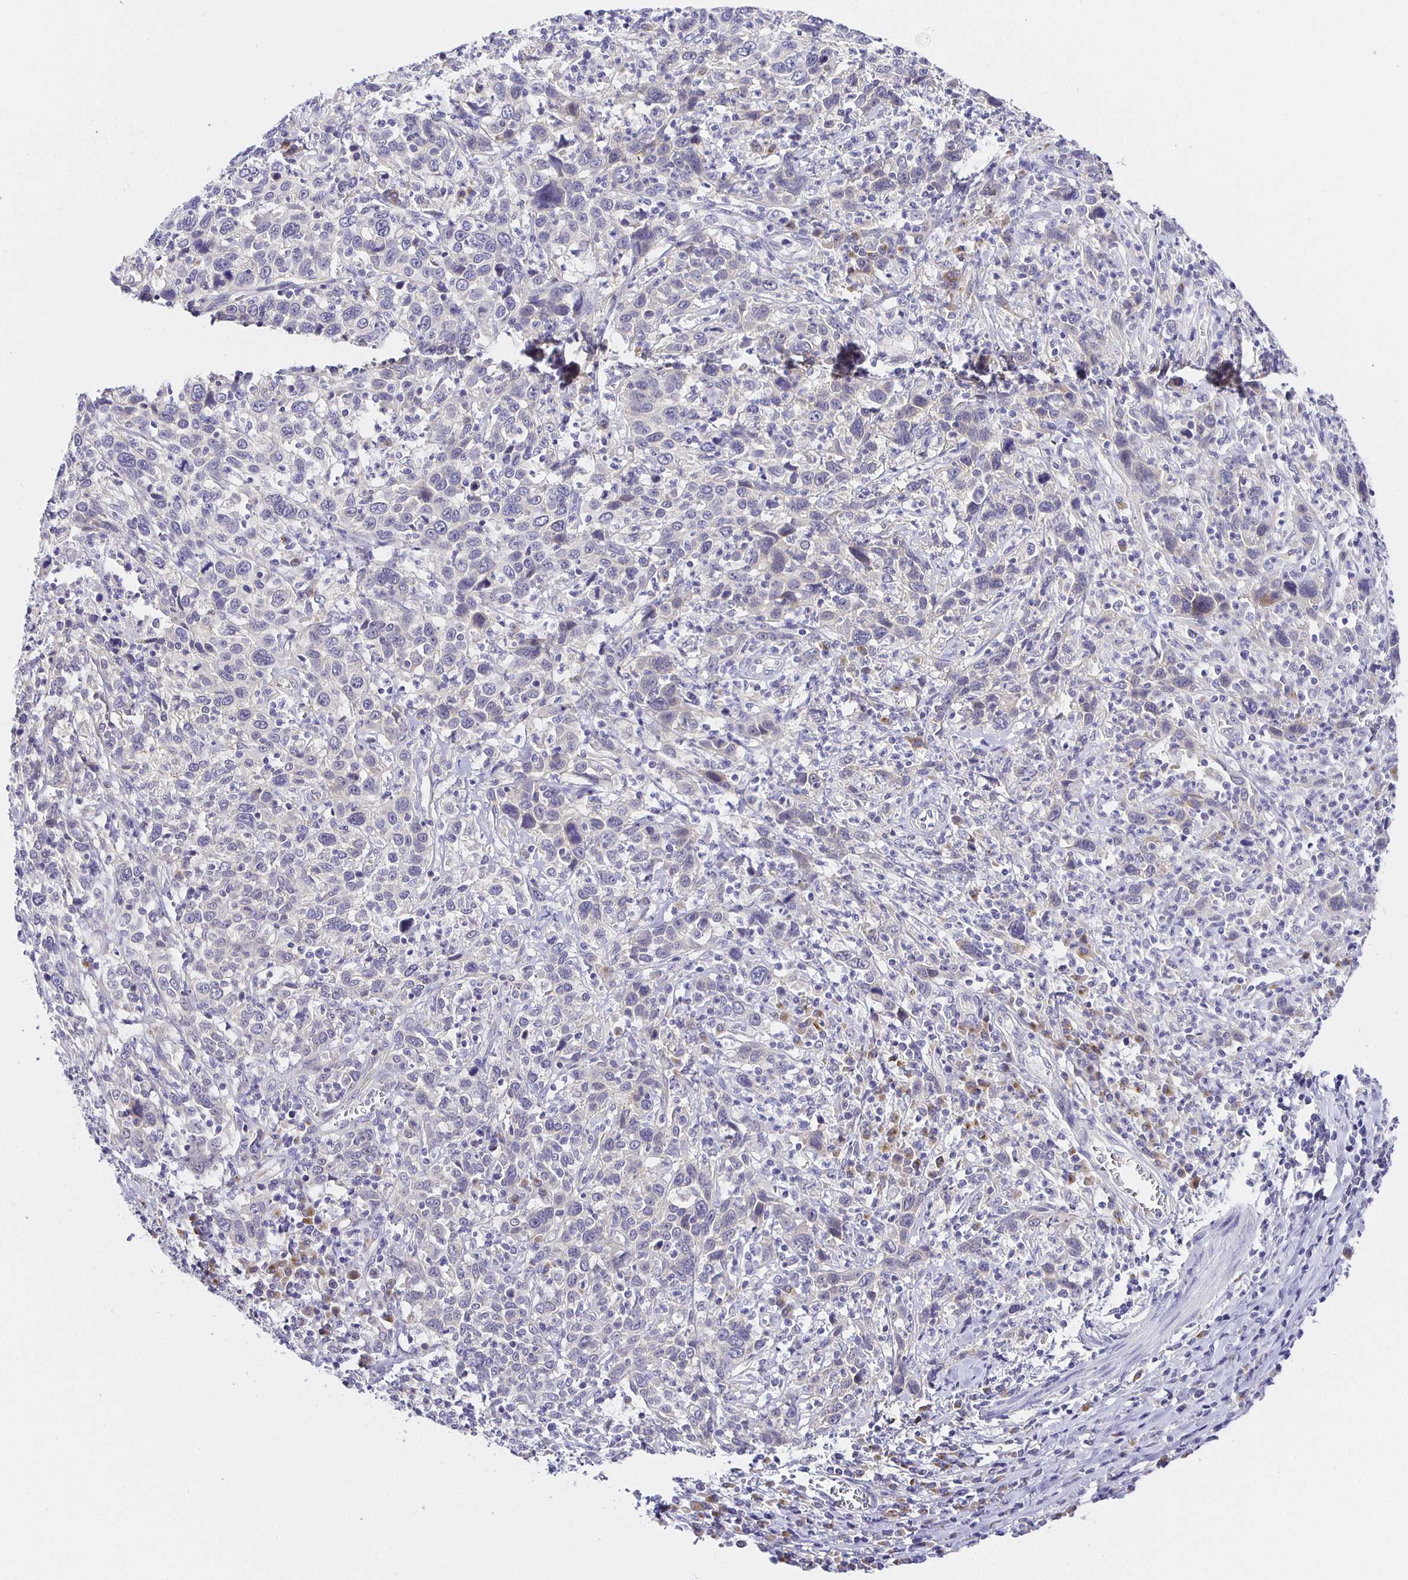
{"staining": {"intensity": "negative", "quantity": "none", "location": "none"}, "tissue": "cervical cancer", "cell_type": "Tumor cells", "image_type": "cancer", "snomed": [{"axis": "morphology", "description": "Squamous cell carcinoma, NOS"}, {"axis": "topography", "description": "Cervix"}], "caption": "Tumor cells show no significant staining in cervical cancer.", "gene": "OPALIN", "patient": {"sex": "female", "age": 46}}